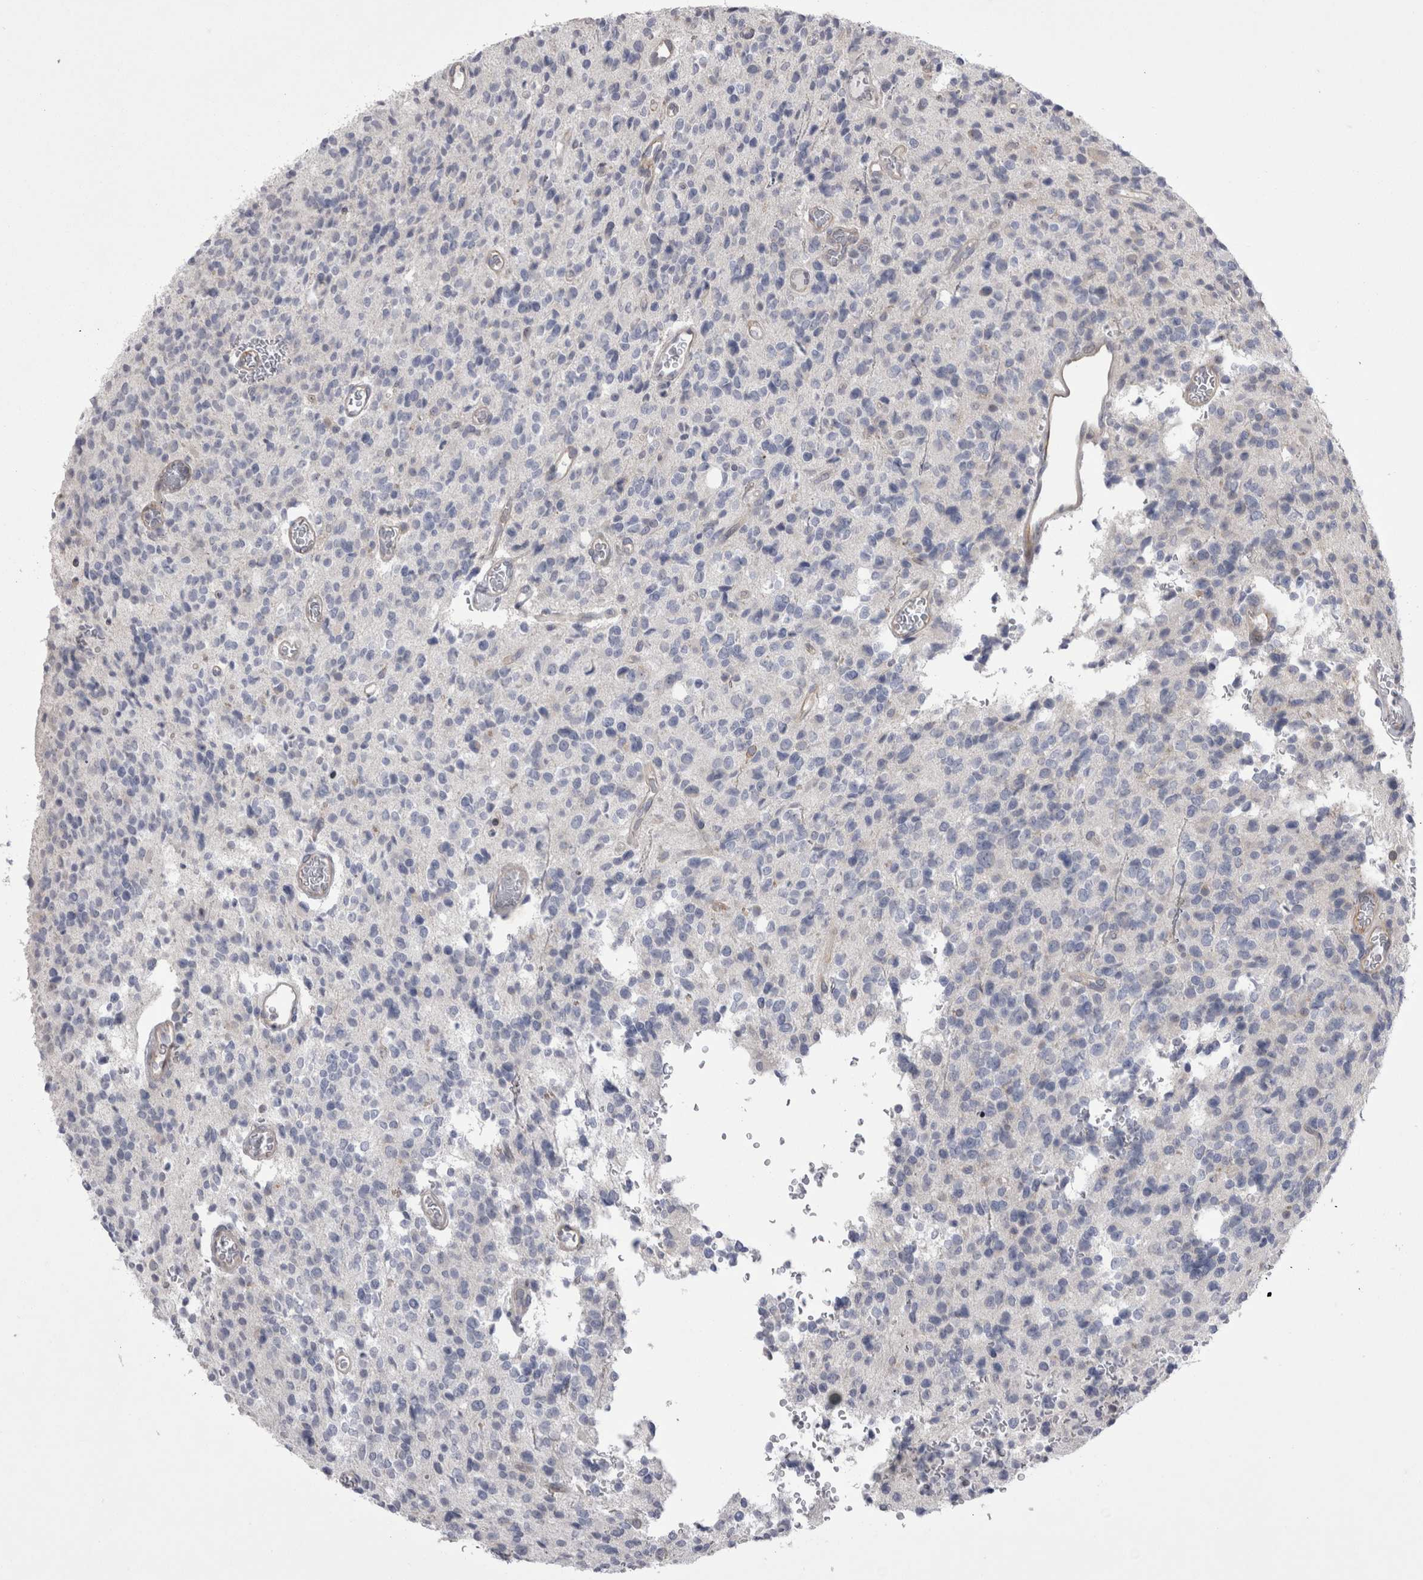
{"staining": {"intensity": "negative", "quantity": "none", "location": "none"}, "tissue": "glioma", "cell_type": "Tumor cells", "image_type": "cancer", "snomed": [{"axis": "morphology", "description": "Glioma, malignant, High grade"}, {"axis": "topography", "description": "Brain"}], "caption": "This is an immunohistochemistry (IHC) photomicrograph of glioma. There is no expression in tumor cells.", "gene": "NENF", "patient": {"sex": "male", "age": 34}}